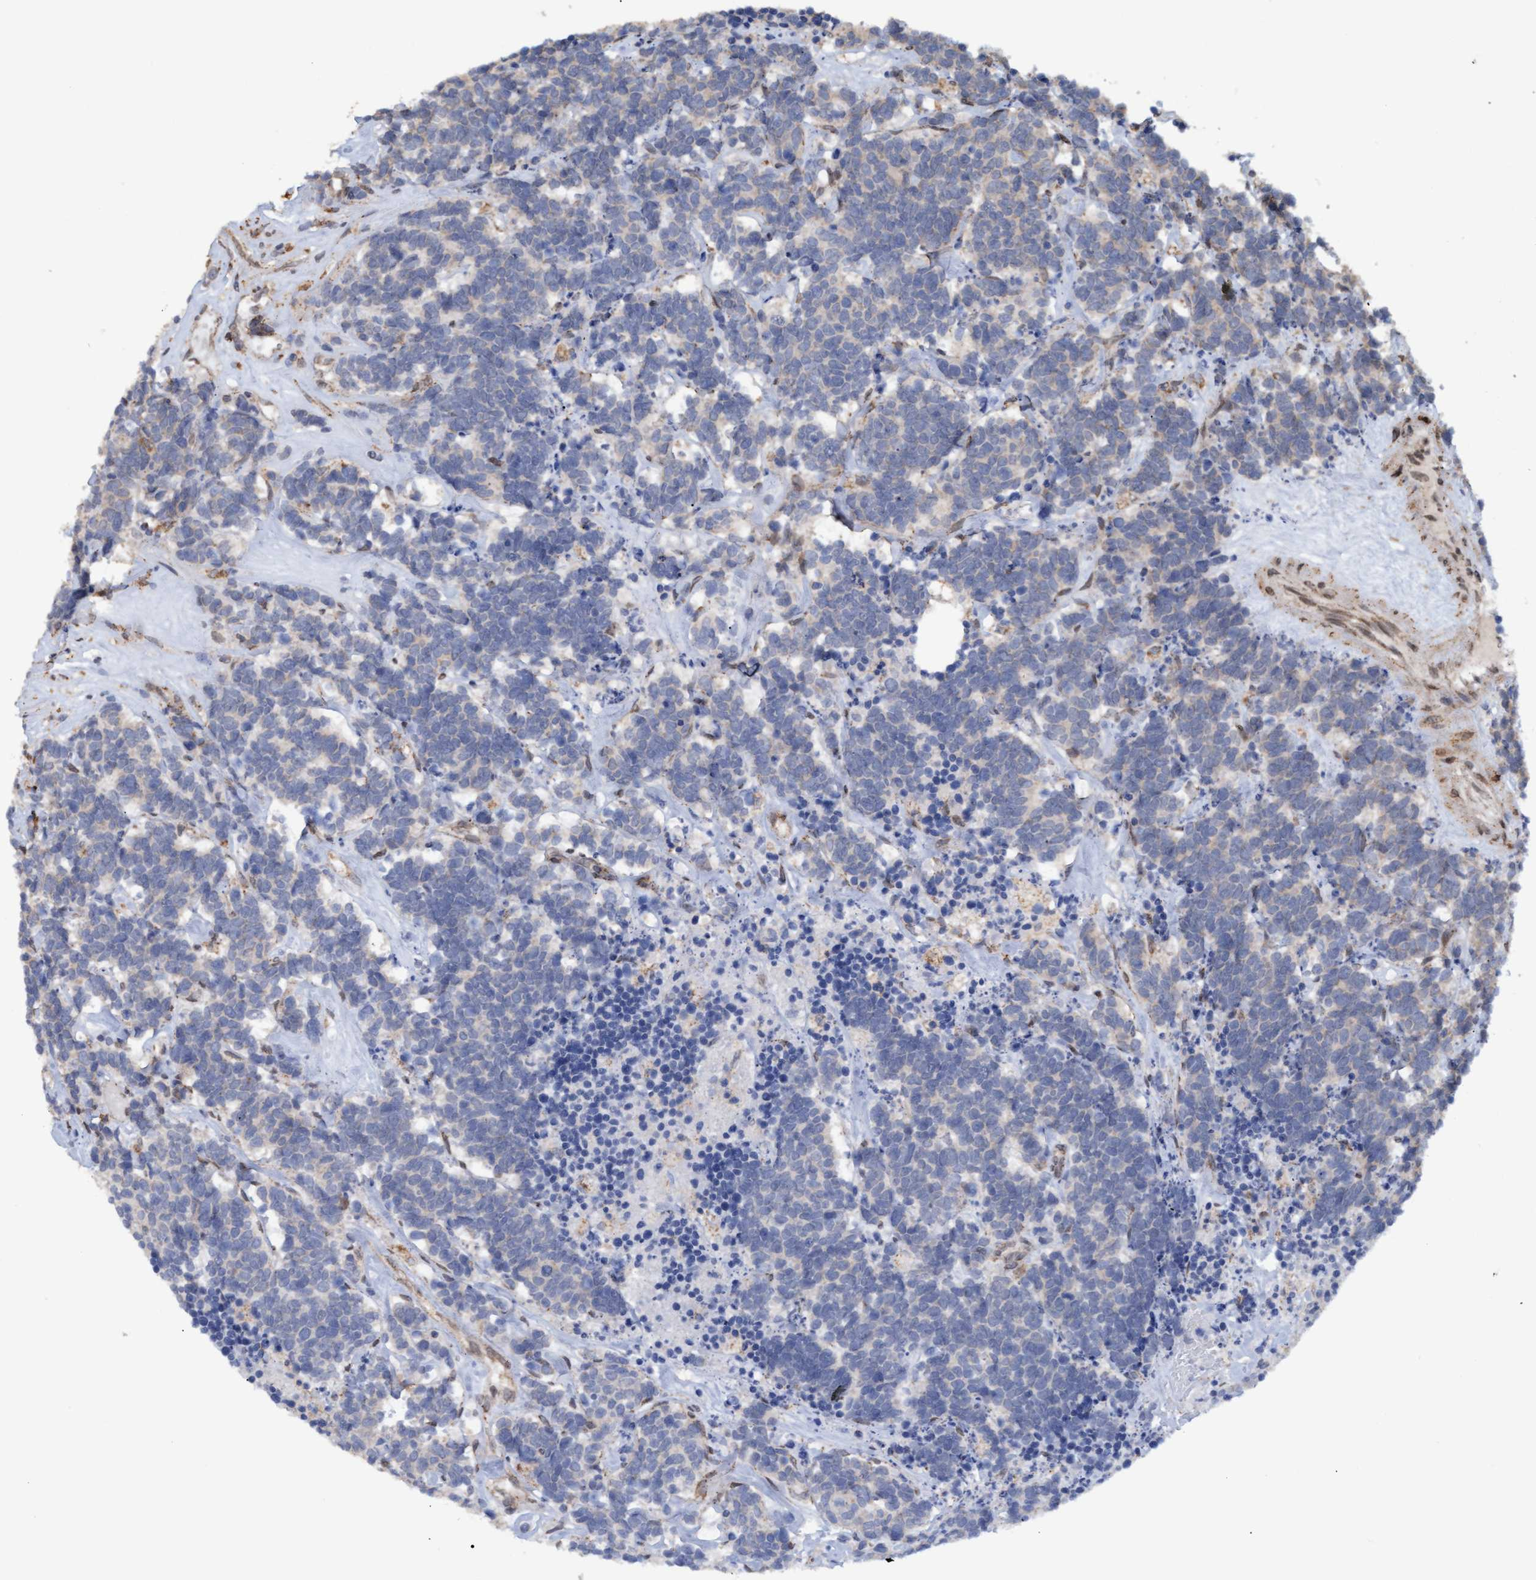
{"staining": {"intensity": "weak", "quantity": "<25%", "location": "cytoplasmic/membranous"}, "tissue": "carcinoid", "cell_type": "Tumor cells", "image_type": "cancer", "snomed": [{"axis": "morphology", "description": "Carcinoma, NOS"}, {"axis": "morphology", "description": "Carcinoid, malignant, NOS"}, {"axis": "topography", "description": "Urinary bladder"}], "caption": "DAB immunohistochemical staining of carcinoid (malignant) displays no significant positivity in tumor cells.", "gene": "MGLL", "patient": {"sex": "male", "age": 57}}